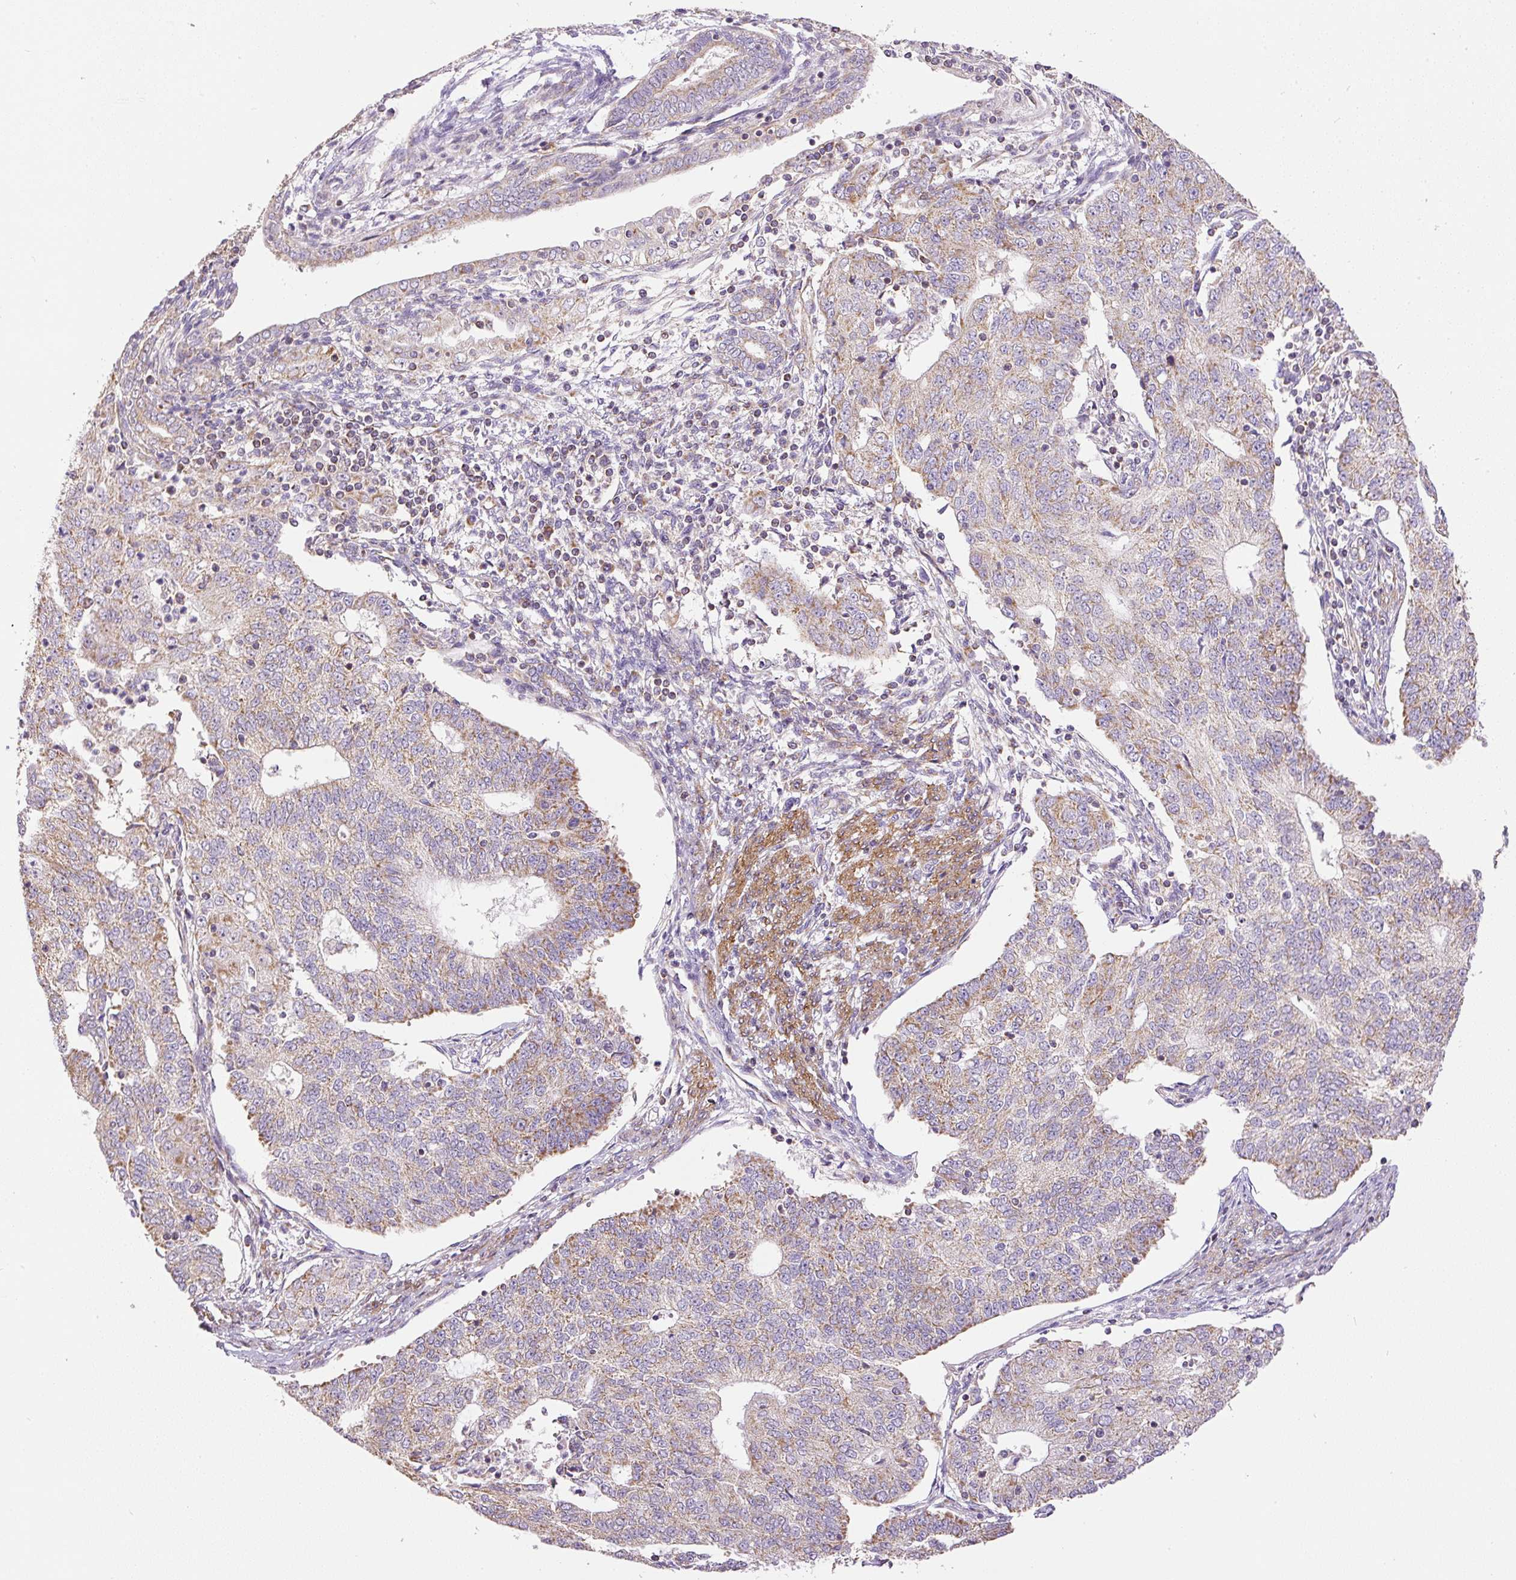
{"staining": {"intensity": "moderate", "quantity": "25%-75%", "location": "cytoplasmic/membranous"}, "tissue": "endometrial cancer", "cell_type": "Tumor cells", "image_type": "cancer", "snomed": [{"axis": "morphology", "description": "Adenocarcinoma, NOS"}, {"axis": "topography", "description": "Endometrium"}], "caption": "Endometrial cancer (adenocarcinoma) stained with a protein marker reveals moderate staining in tumor cells.", "gene": "NDUFAF2", "patient": {"sex": "female", "age": 56}}